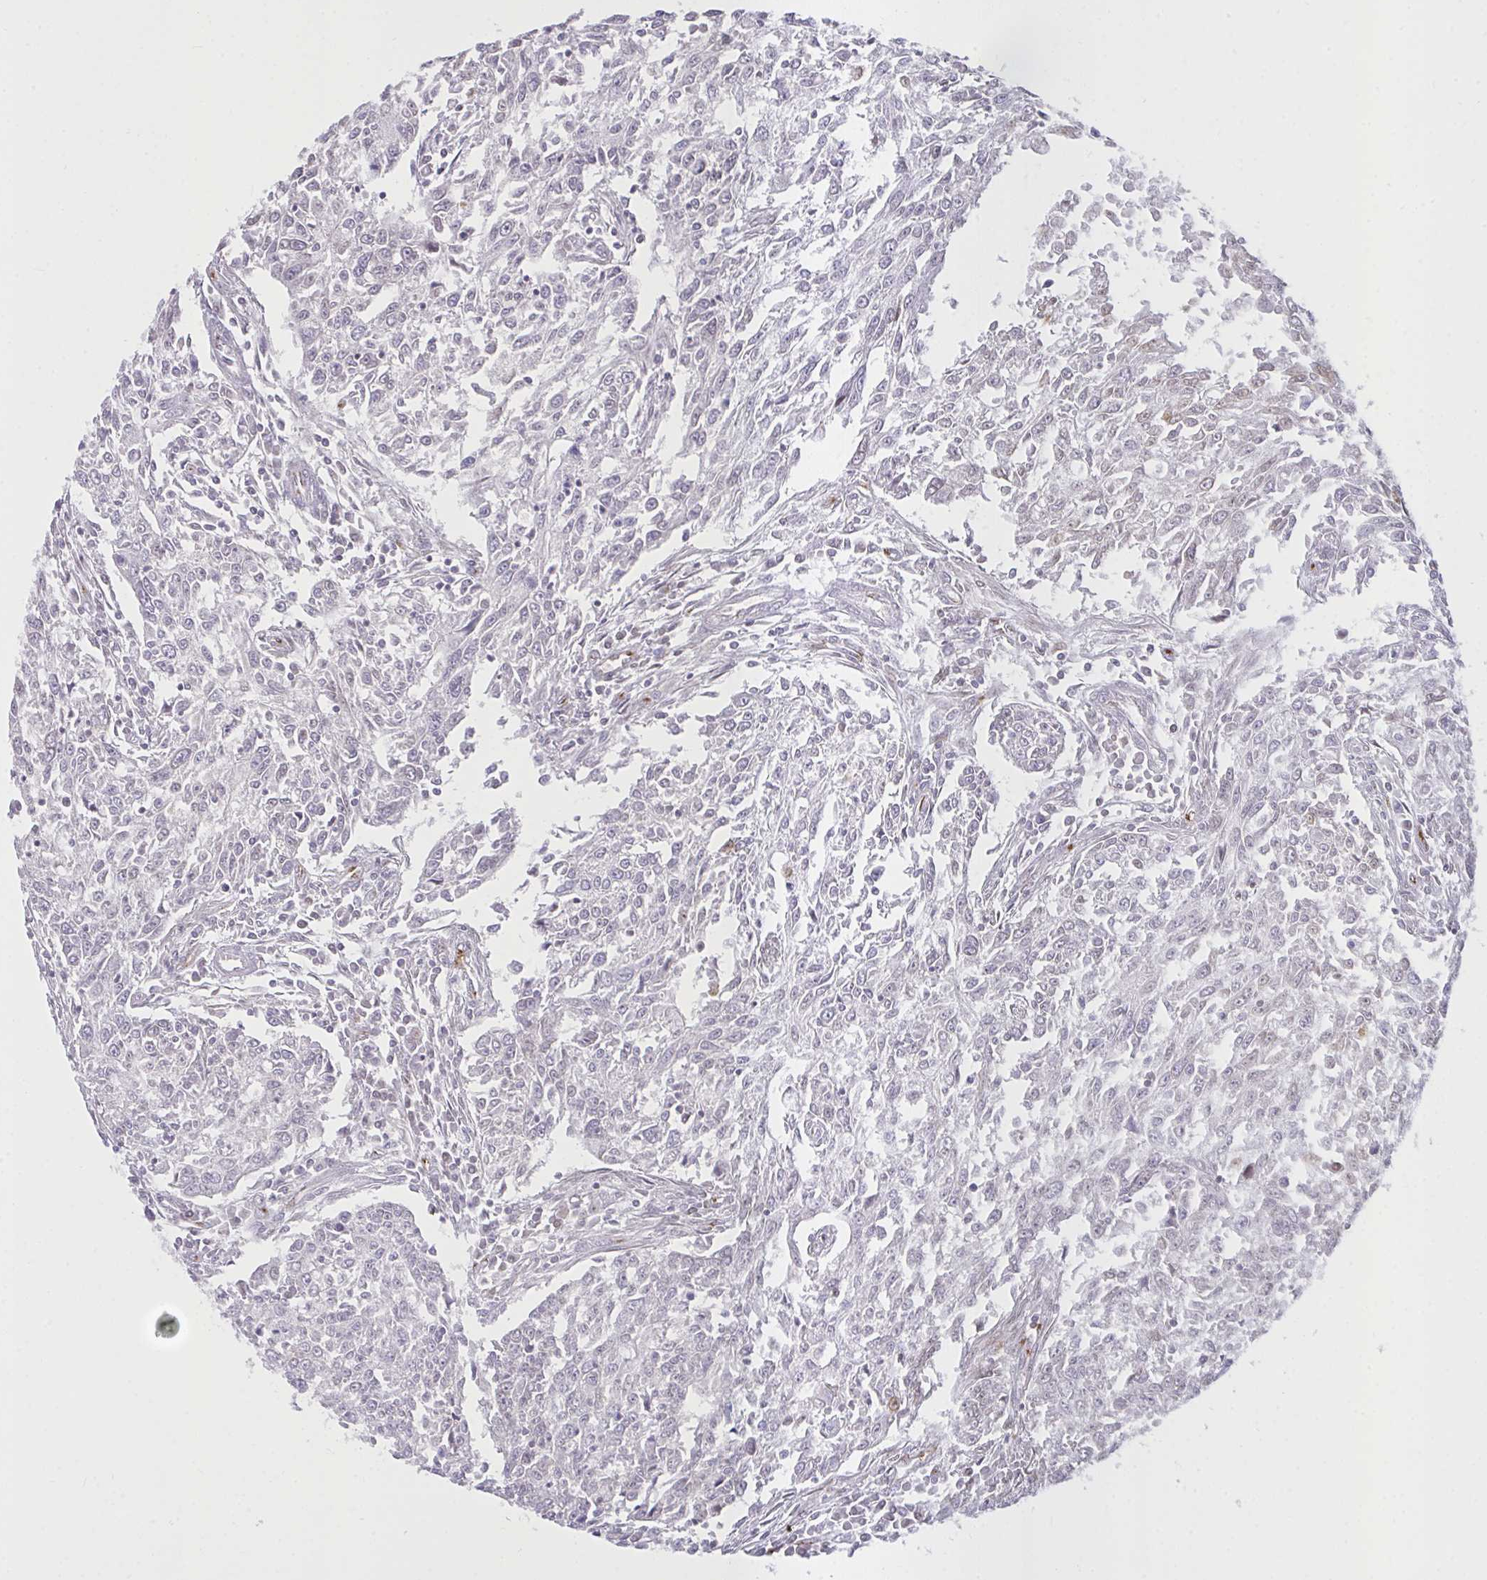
{"staining": {"intensity": "negative", "quantity": "none", "location": "none"}, "tissue": "breast cancer", "cell_type": "Tumor cells", "image_type": "cancer", "snomed": [{"axis": "morphology", "description": "Duct carcinoma"}, {"axis": "topography", "description": "Breast"}], "caption": "A photomicrograph of invasive ductal carcinoma (breast) stained for a protein shows no brown staining in tumor cells.", "gene": "SEMA6B", "patient": {"sex": "female", "age": 50}}